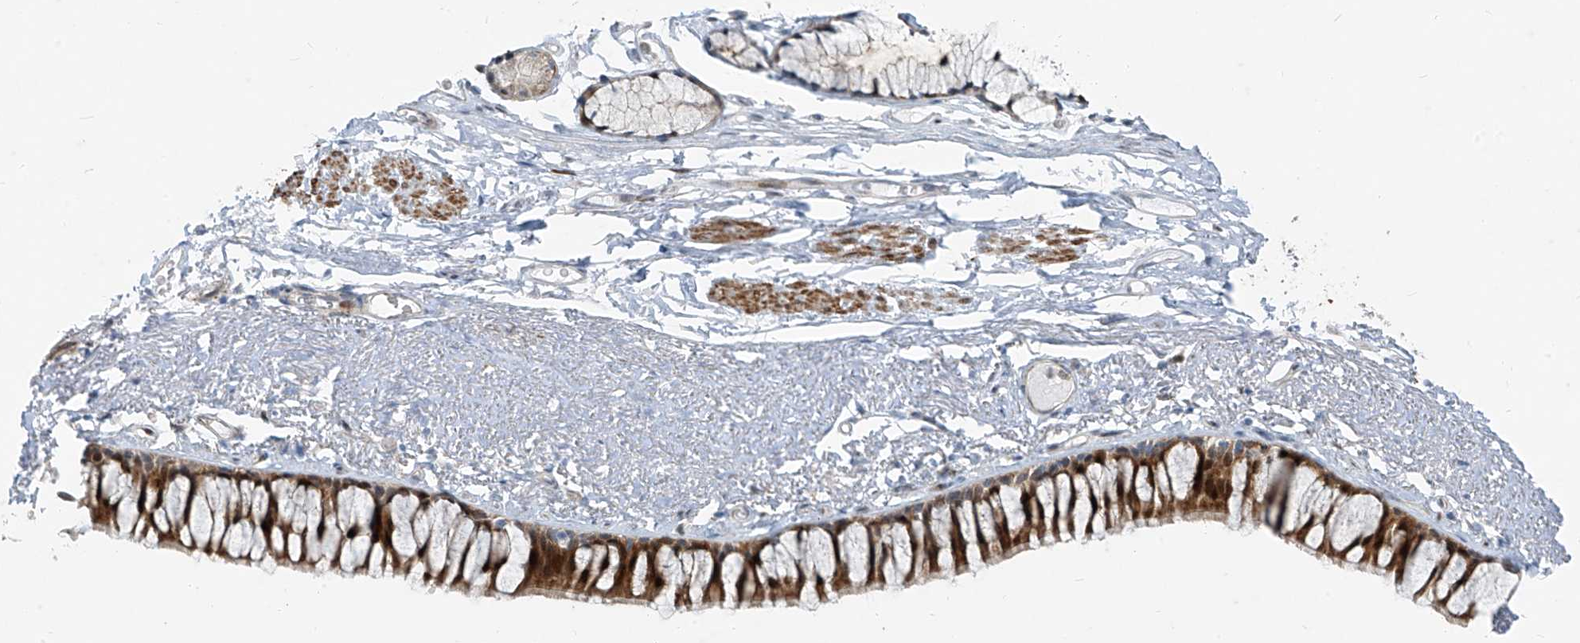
{"staining": {"intensity": "strong", "quantity": "25%-75%", "location": "cytoplasmic/membranous,nuclear"}, "tissue": "bronchus", "cell_type": "Respiratory epithelial cells", "image_type": "normal", "snomed": [{"axis": "morphology", "description": "Normal tissue, NOS"}, {"axis": "topography", "description": "Cartilage tissue"}, {"axis": "topography", "description": "Bronchus"}], "caption": "An immunohistochemistry histopathology image of normal tissue is shown. Protein staining in brown shows strong cytoplasmic/membranous,nuclear positivity in bronchus within respiratory epithelial cells. The staining was performed using DAB, with brown indicating positive protein expression. Nuclei are stained blue with hematoxylin.", "gene": "PPCS", "patient": {"sex": "female", "age": 73}}